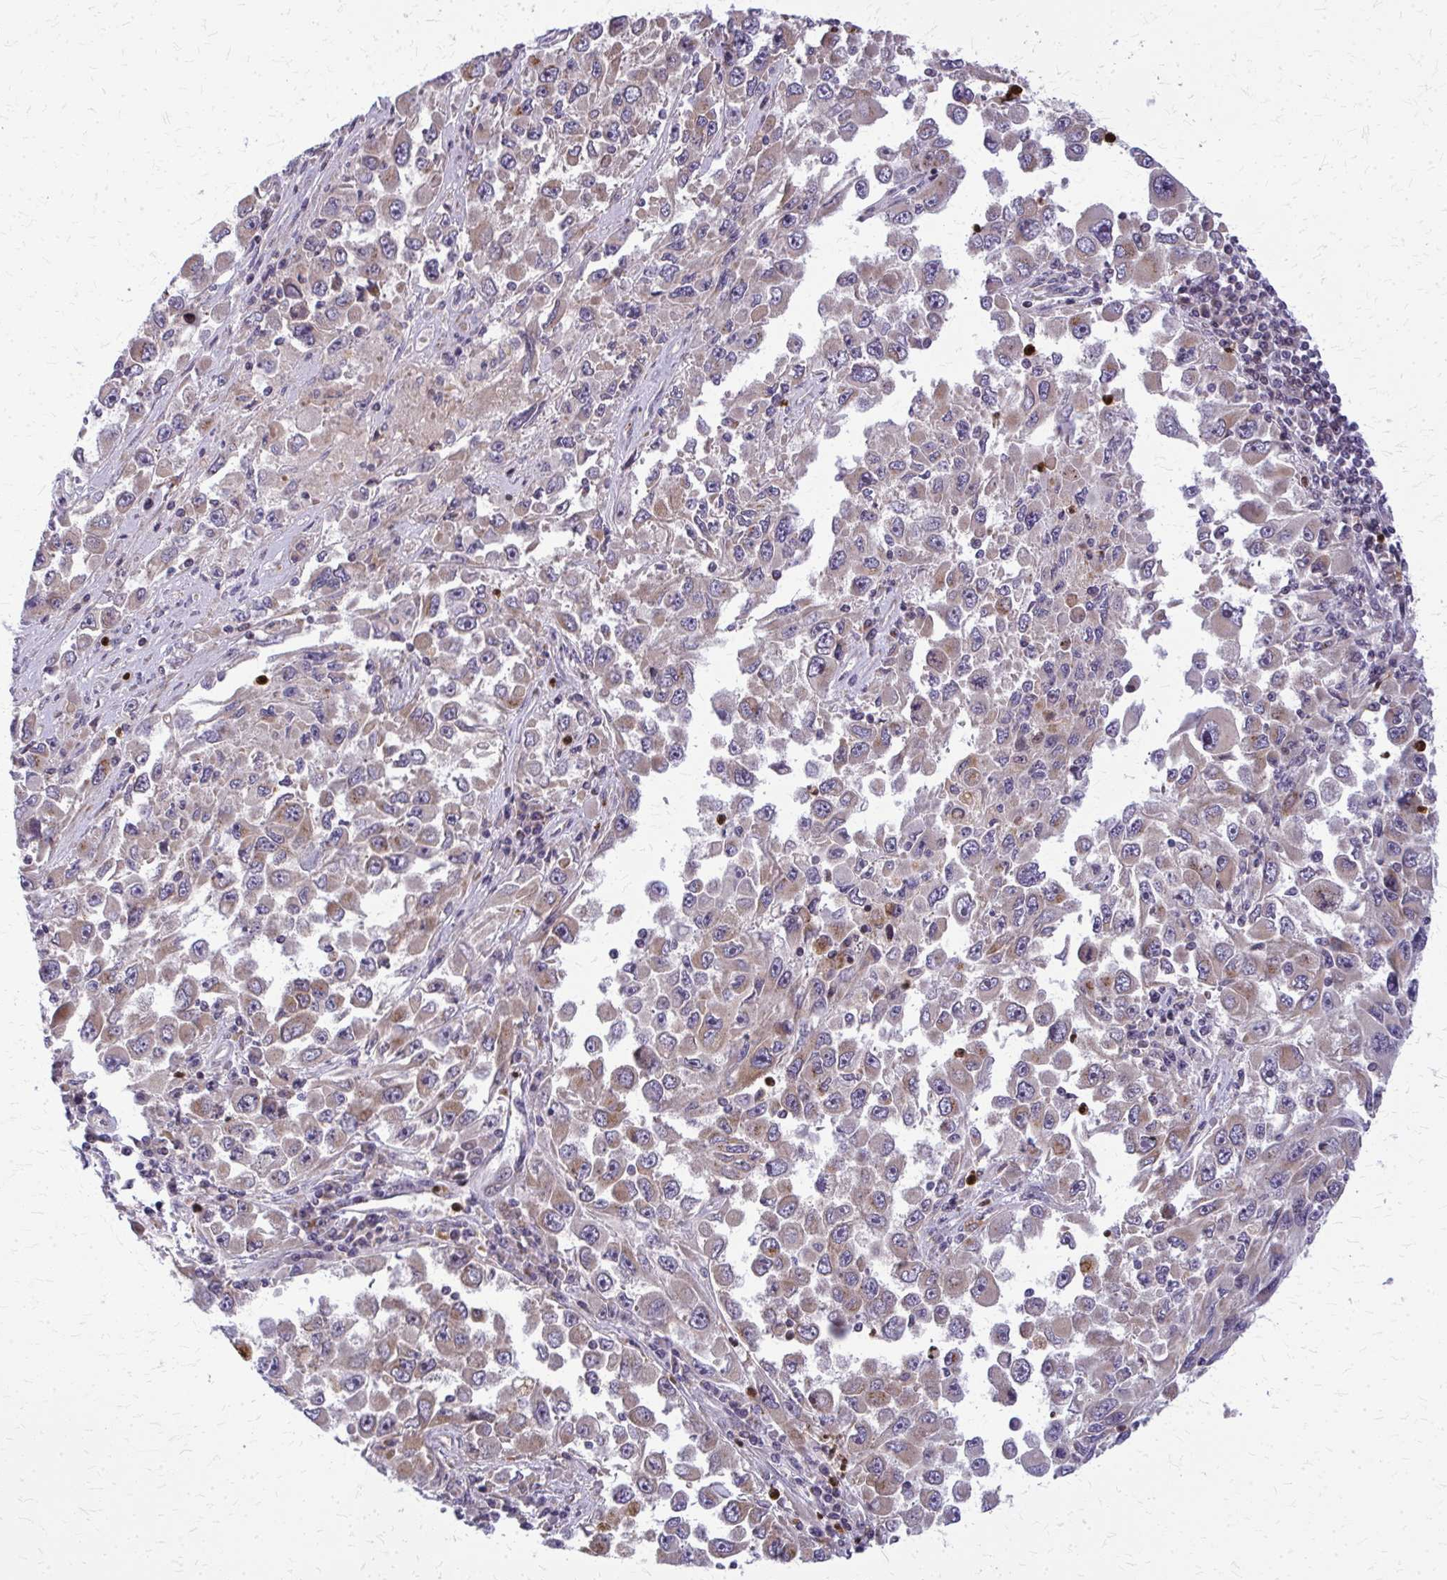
{"staining": {"intensity": "moderate", "quantity": "25%-75%", "location": "cytoplasmic/membranous"}, "tissue": "melanoma", "cell_type": "Tumor cells", "image_type": "cancer", "snomed": [{"axis": "morphology", "description": "Malignant melanoma, Metastatic site"}, {"axis": "topography", "description": "Lymph node"}], "caption": "Immunohistochemical staining of human malignant melanoma (metastatic site) exhibits medium levels of moderate cytoplasmic/membranous protein expression in approximately 25%-75% of tumor cells. The protein is stained brown, and the nuclei are stained in blue (DAB IHC with brightfield microscopy, high magnification).", "gene": "MCCC1", "patient": {"sex": "female", "age": 67}}